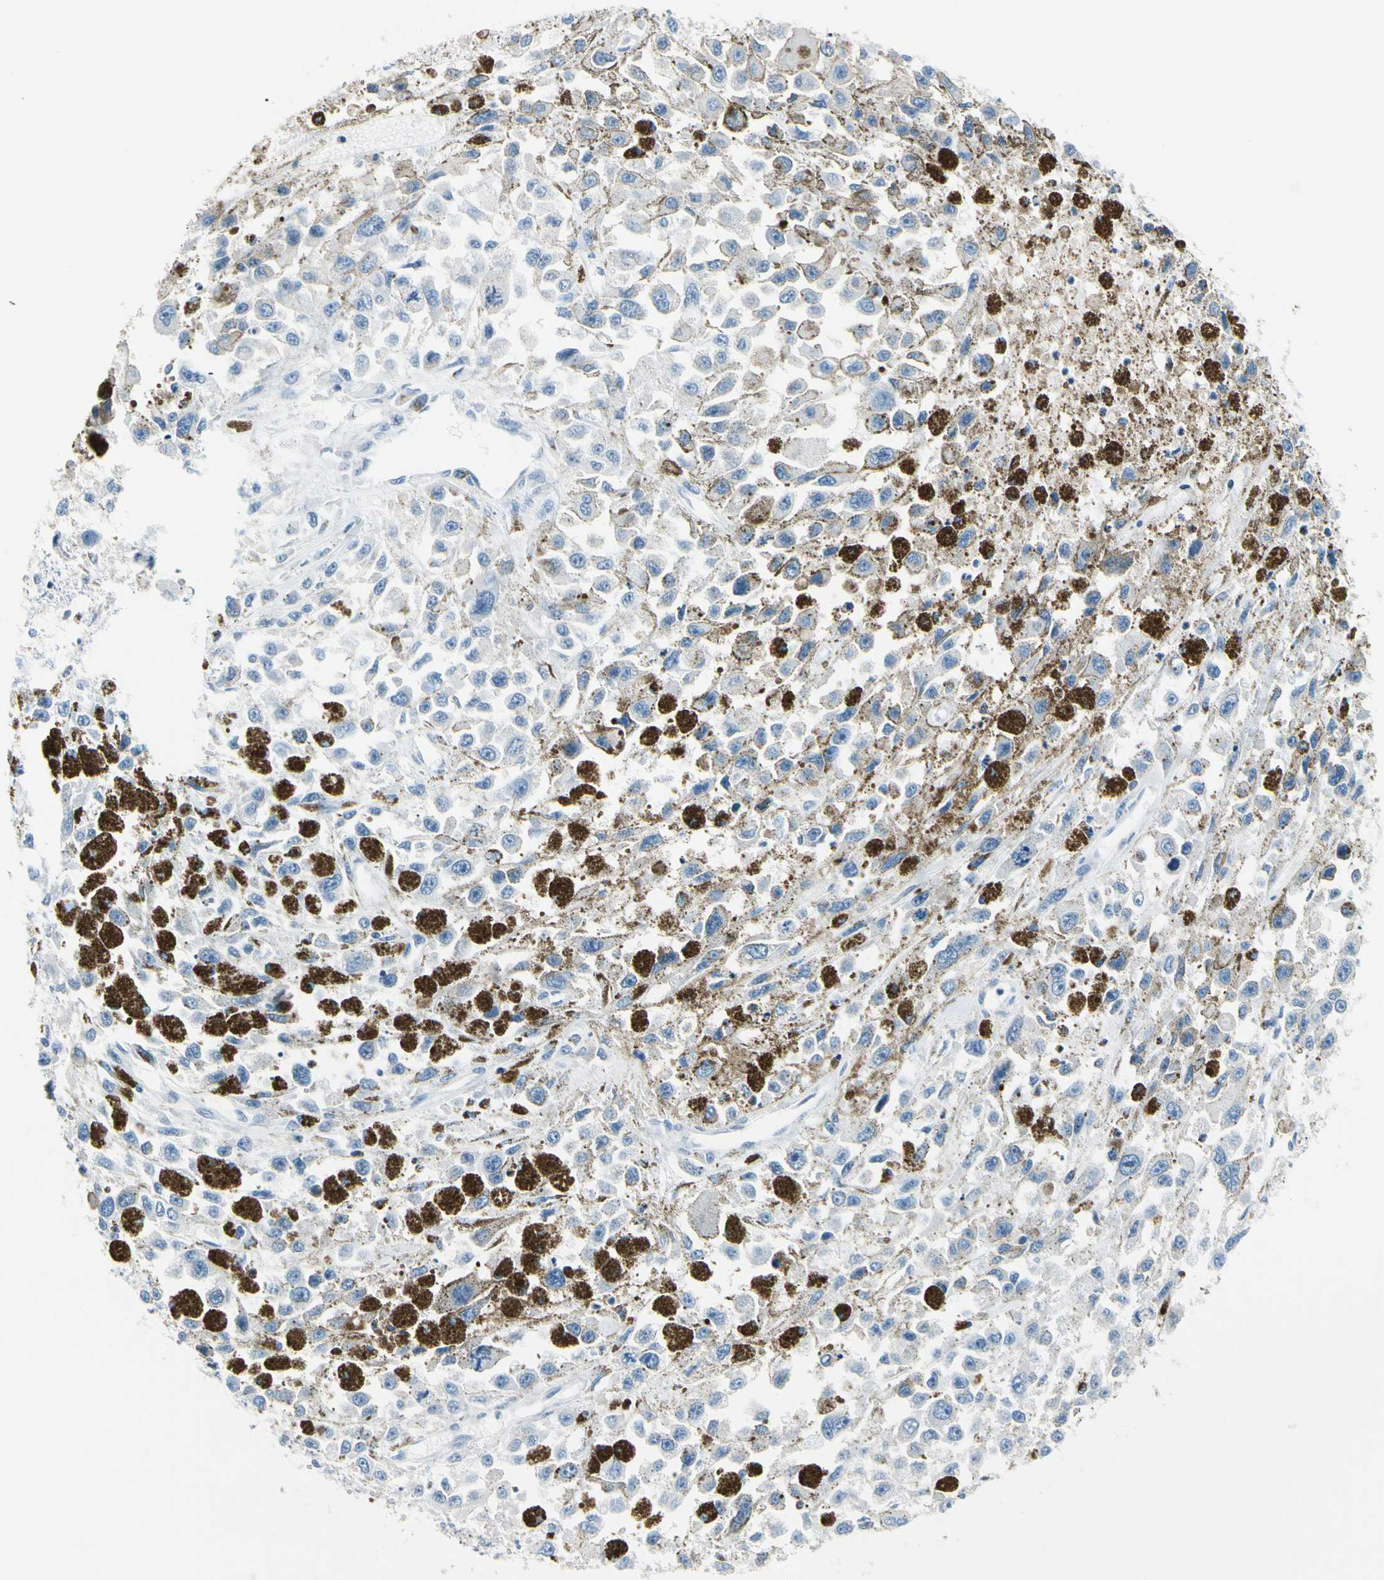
{"staining": {"intensity": "negative", "quantity": "none", "location": "none"}, "tissue": "melanoma", "cell_type": "Tumor cells", "image_type": "cancer", "snomed": [{"axis": "morphology", "description": "Malignant melanoma, Metastatic site"}, {"axis": "topography", "description": "Lymph node"}], "caption": "Tumor cells are negative for protein expression in human melanoma.", "gene": "FCER2", "patient": {"sex": "male", "age": 59}}